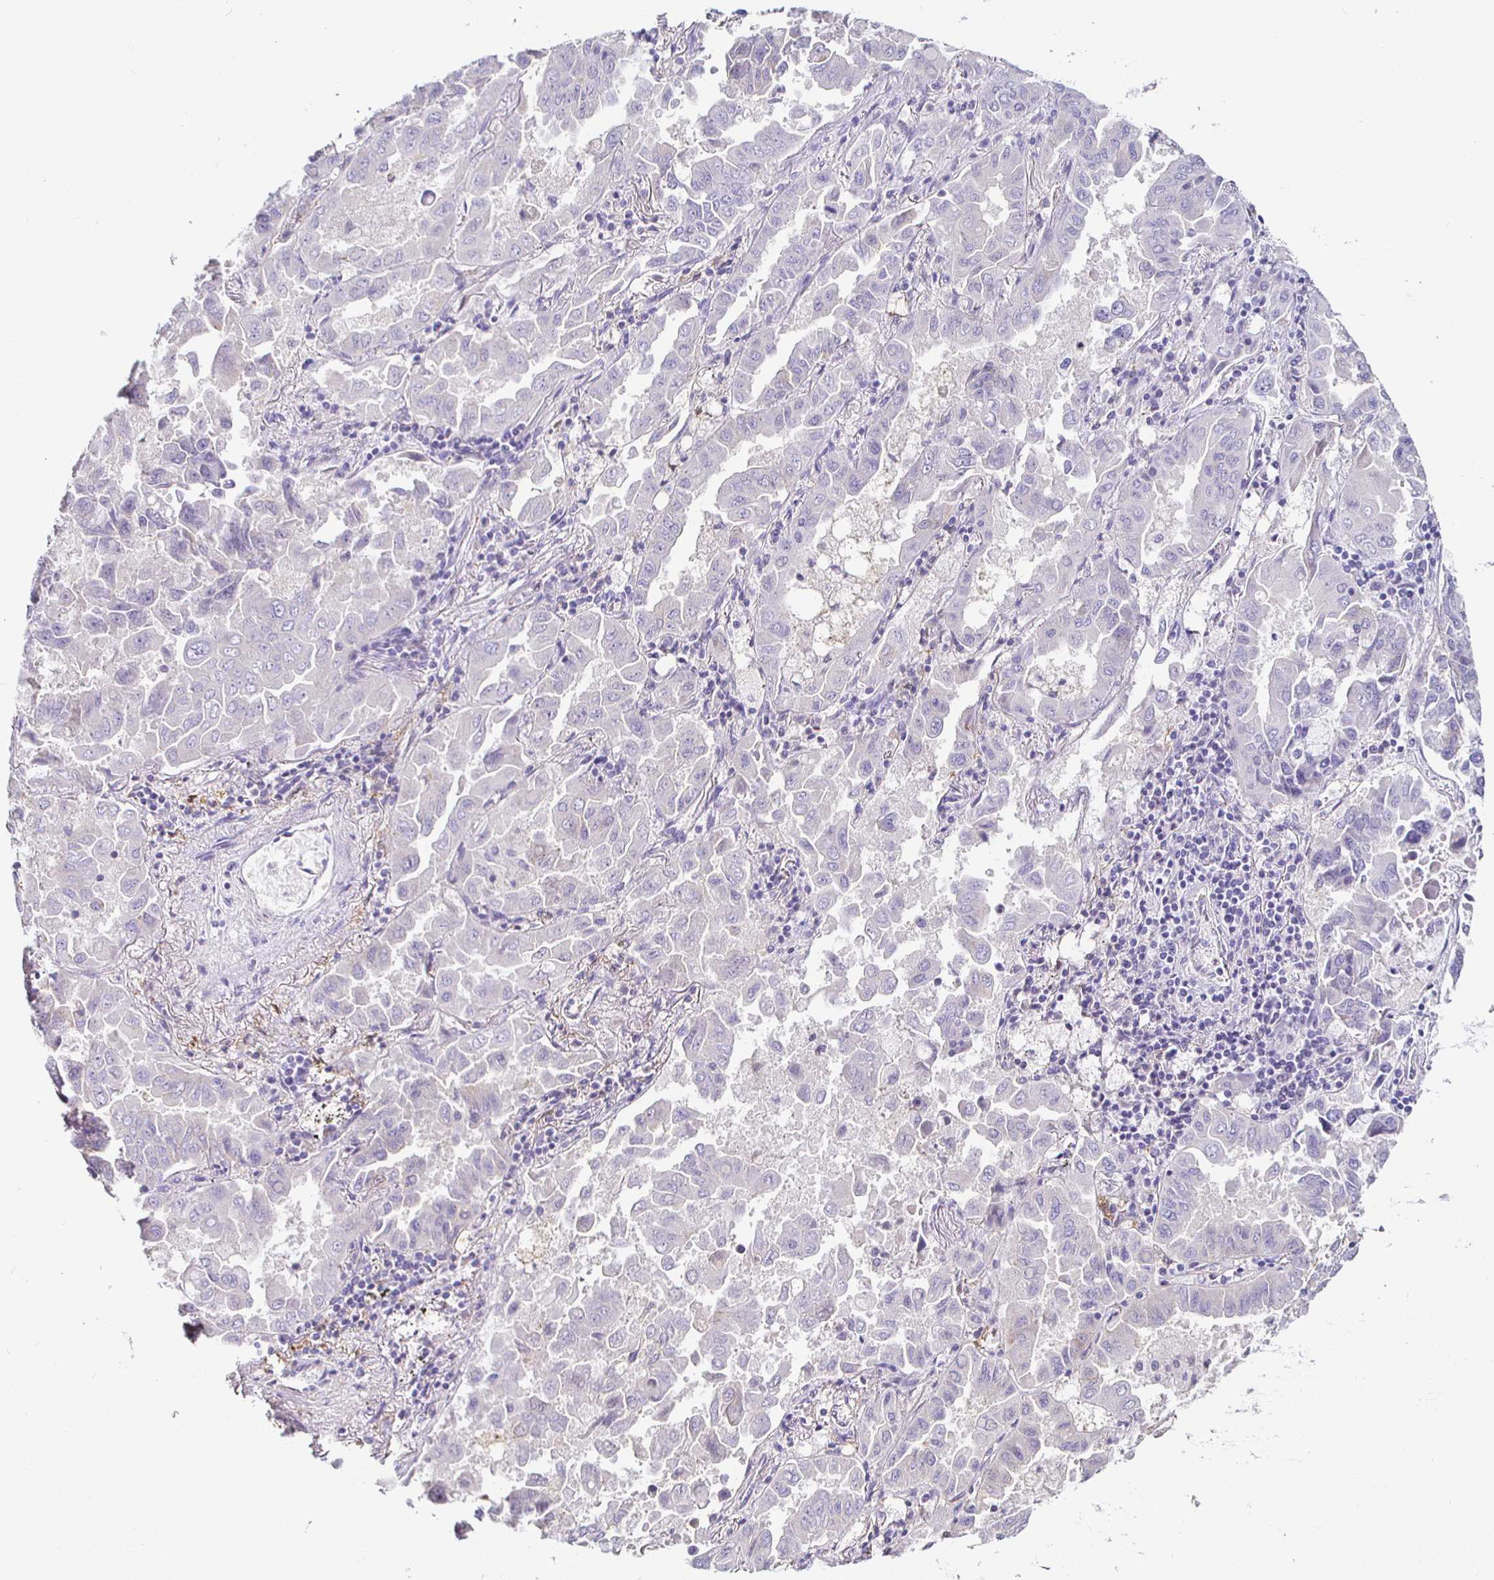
{"staining": {"intensity": "negative", "quantity": "none", "location": "none"}, "tissue": "lung cancer", "cell_type": "Tumor cells", "image_type": "cancer", "snomed": [{"axis": "morphology", "description": "Adenocarcinoma, NOS"}, {"axis": "topography", "description": "Lung"}], "caption": "There is no significant positivity in tumor cells of lung cancer.", "gene": "PIWIL3", "patient": {"sex": "male", "age": 64}}